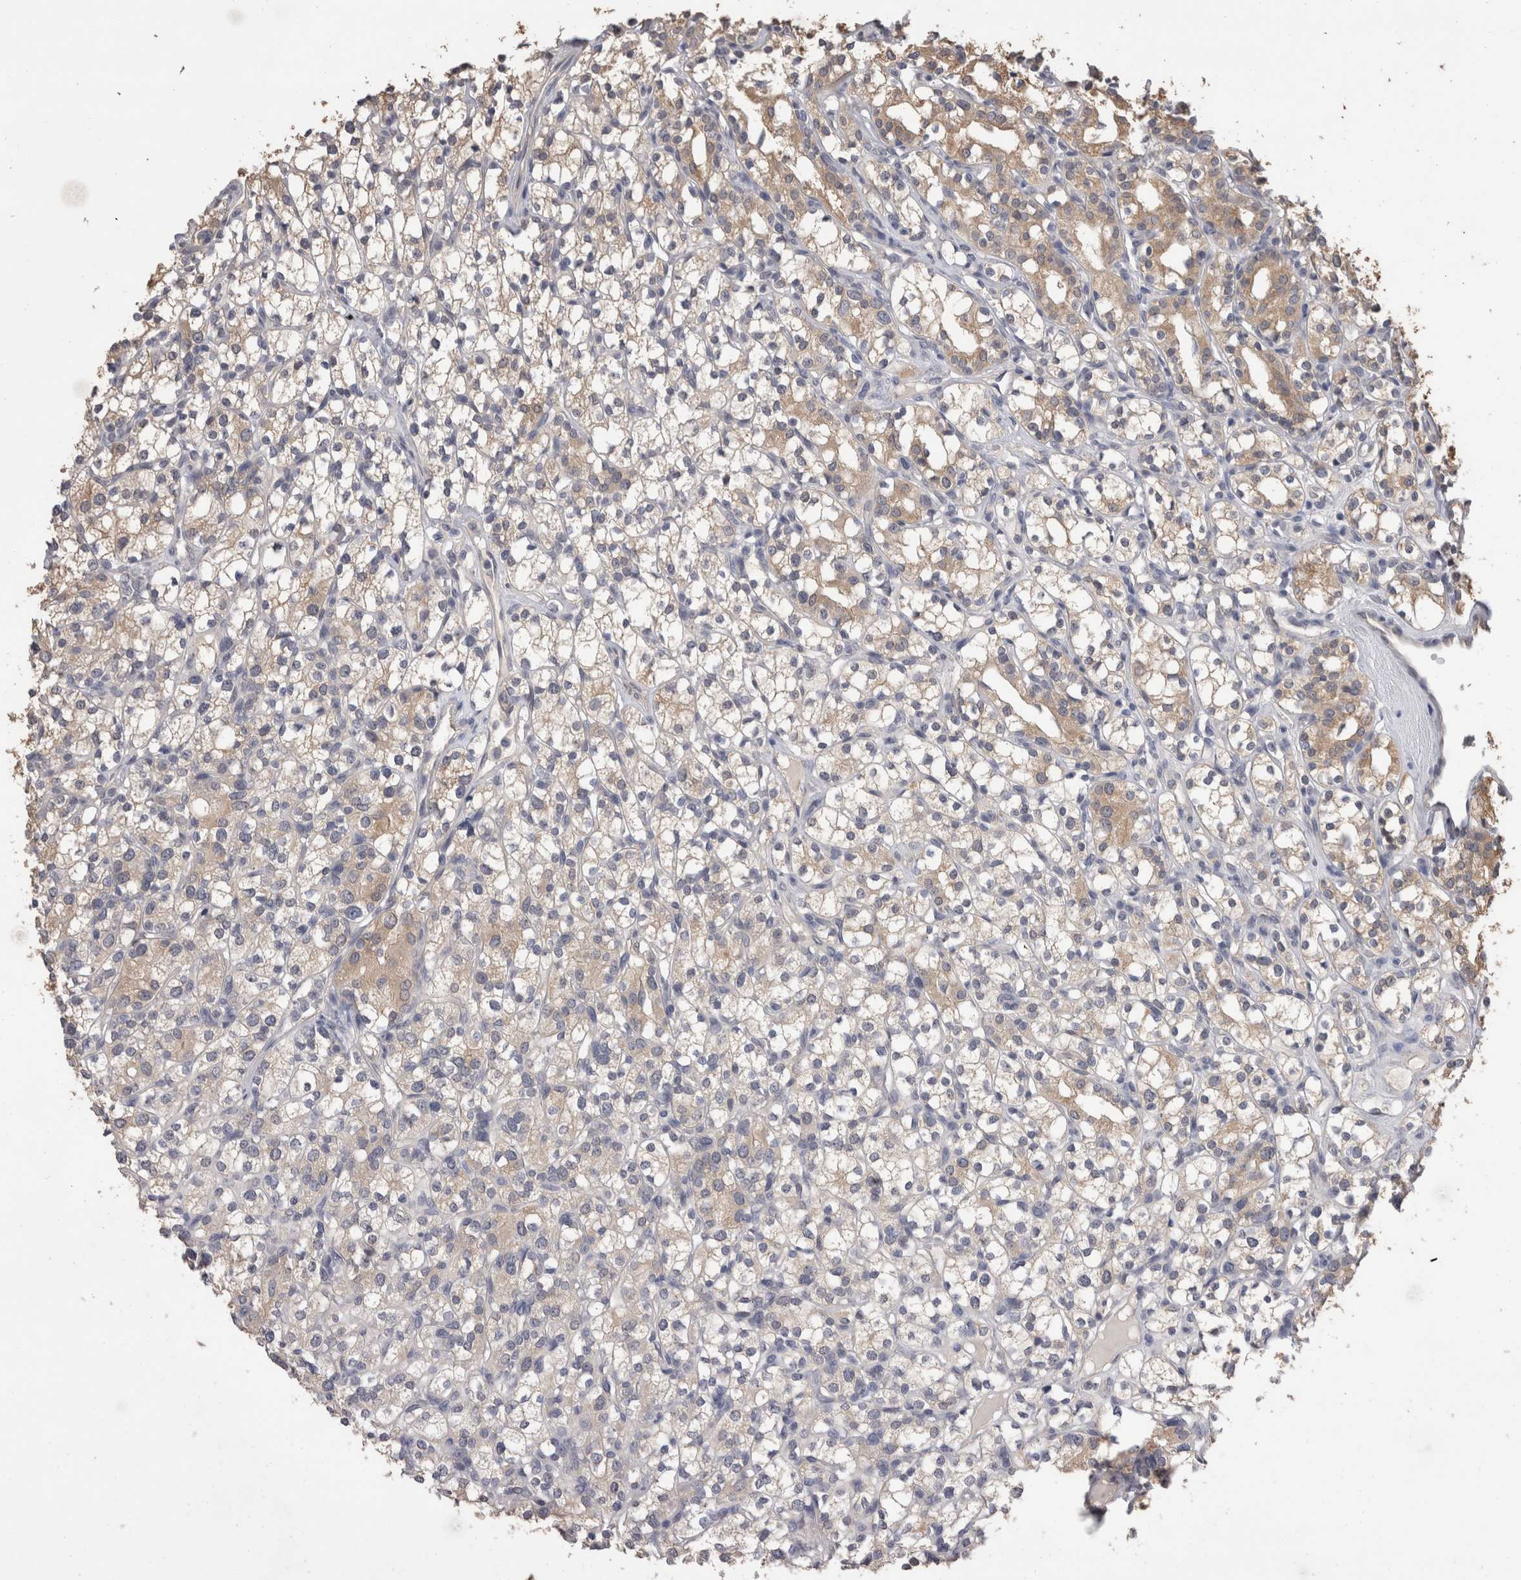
{"staining": {"intensity": "moderate", "quantity": "<25%", "location": "cytoplasmic/membranous"}, "tissue": "renal cancer", "cell_type": "Tumor cells", "image_type": "cancer", "snomed": [{"axis": "morphology", "description": "Adenocarcinoma, NOS"}, {"axis": "topography", "description": "Kidney"}], "caption": "Brown immunohistochemical staining in human renal adenocarcinoma shows moderate cytoplasmic/membranous staining in approximately <25% of tumor cells.", "gene": "FHOD3", "patient": {"sex": "male", "age": 77}}